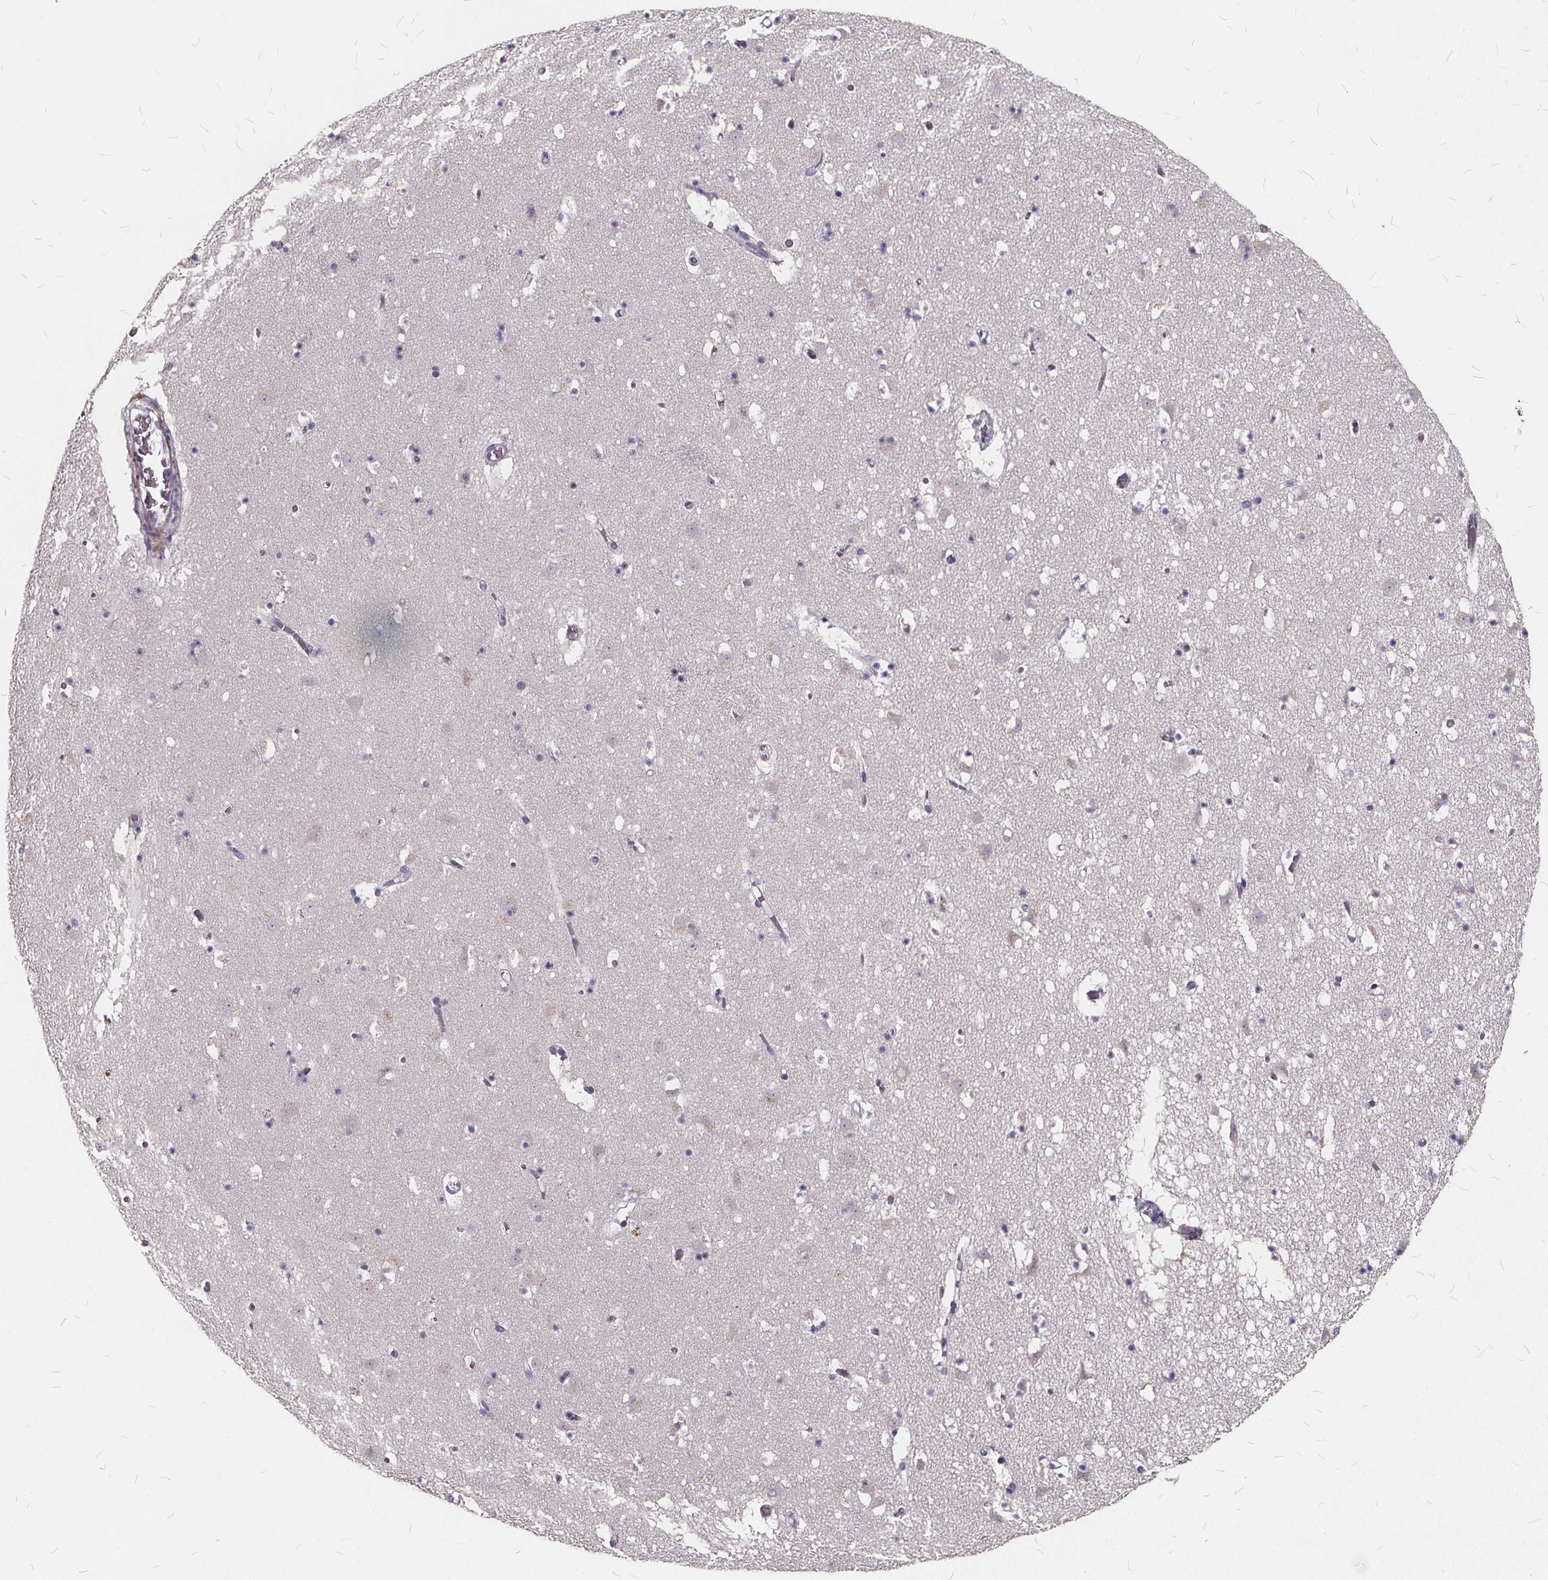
{"staining": {"intensity": "negative", "quantity": "none", "location": "none"}, "tissue": "caudate", "cell_type": "Glial cells", "image_type": "normal", "snomed": [{"axis": "morphology", "description": "Normal tissue, NOS"}, {"axis": "topography", "description": "Lateral ventricle wall"}], "caption": "This micrograph is of unremarkable caudate stained with immunohistochemistry (IHC) to label a protein in brown with the nuclei are counter-stained blue. There is no expression in glial cells. Brightfield microscopy of immunohistochemistry (IHC) stained with DAB (3,3'-diaminobenzidine) (brown) and hematoxylin (blue), captured at high magnification.", "gene": "TSPAN14", "patient": {"sex": "female", "age": 42}}